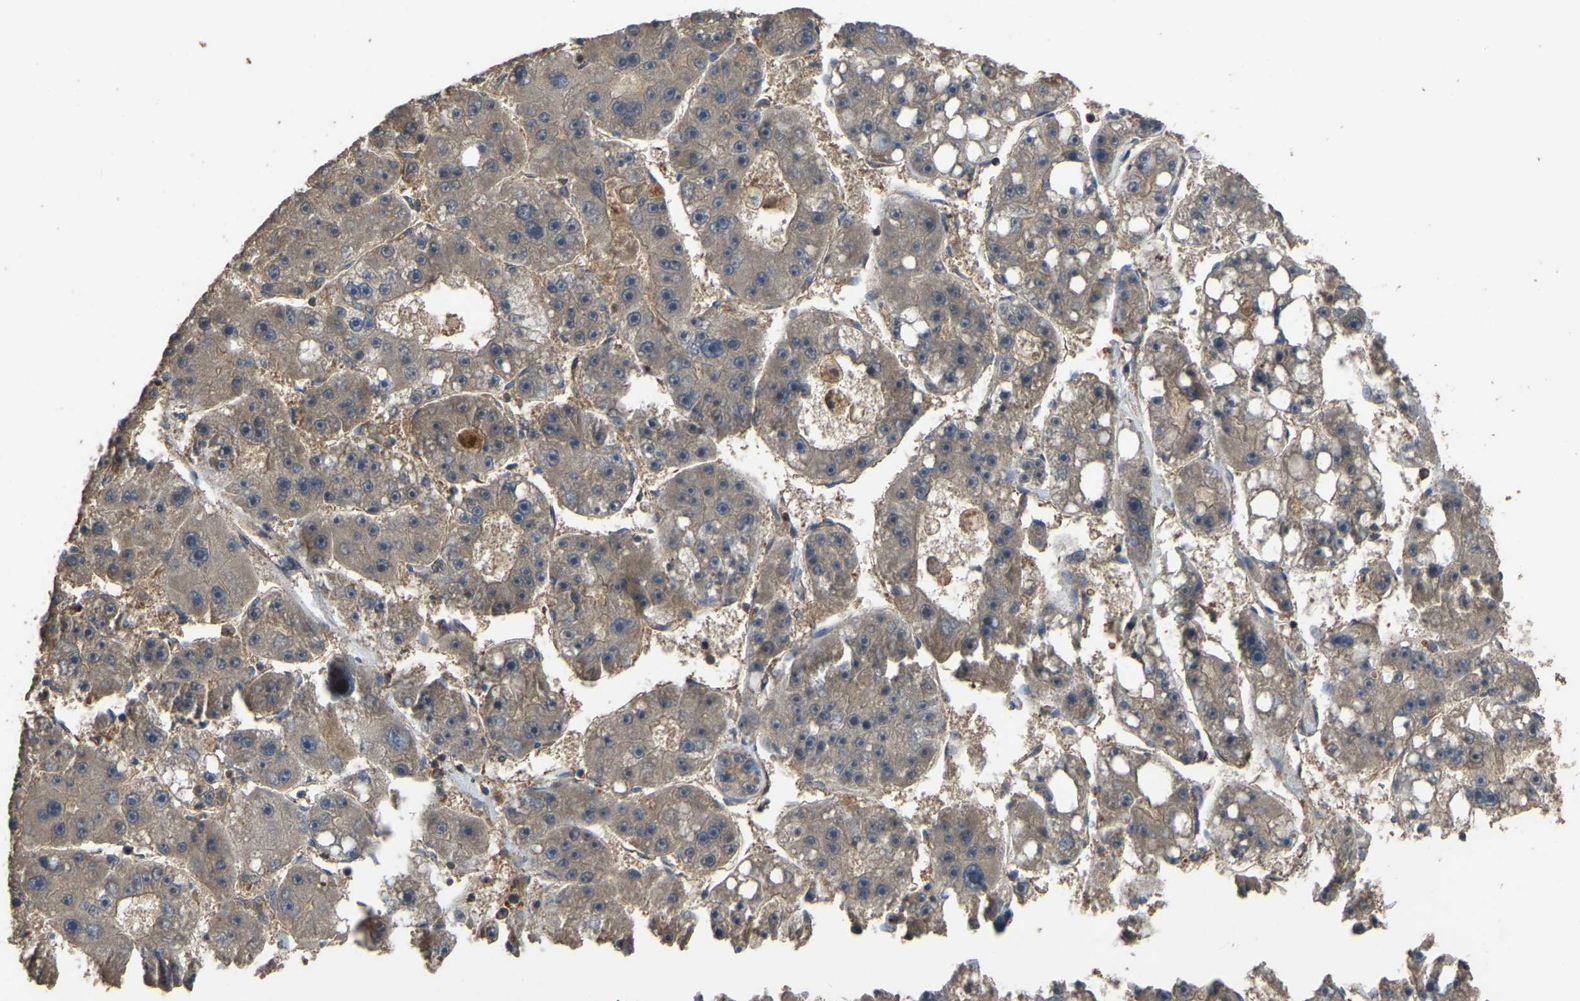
{"staining": {"intensity": "weak", "quantity": ">75%", "location": "cytoplasmic/membranous"}, "tissue": "liver cancer", "cell_type": "Tumor cells", "image_type": "cancer", "snomed": [{"axis": "morphology", "description": "Carcinoma, Hepatocellular, NOS"}, {"axis": "topography", "description": "Liver"}], "caption": "Immunohistochemistry of liver cancer (hepatocellular carcinoma) displays low levels of weak cytoplasmic/membranous expression in about >75% of tumor cells.", "gene": "FHIT", "patient": {"sex": "female", "age": 61}}